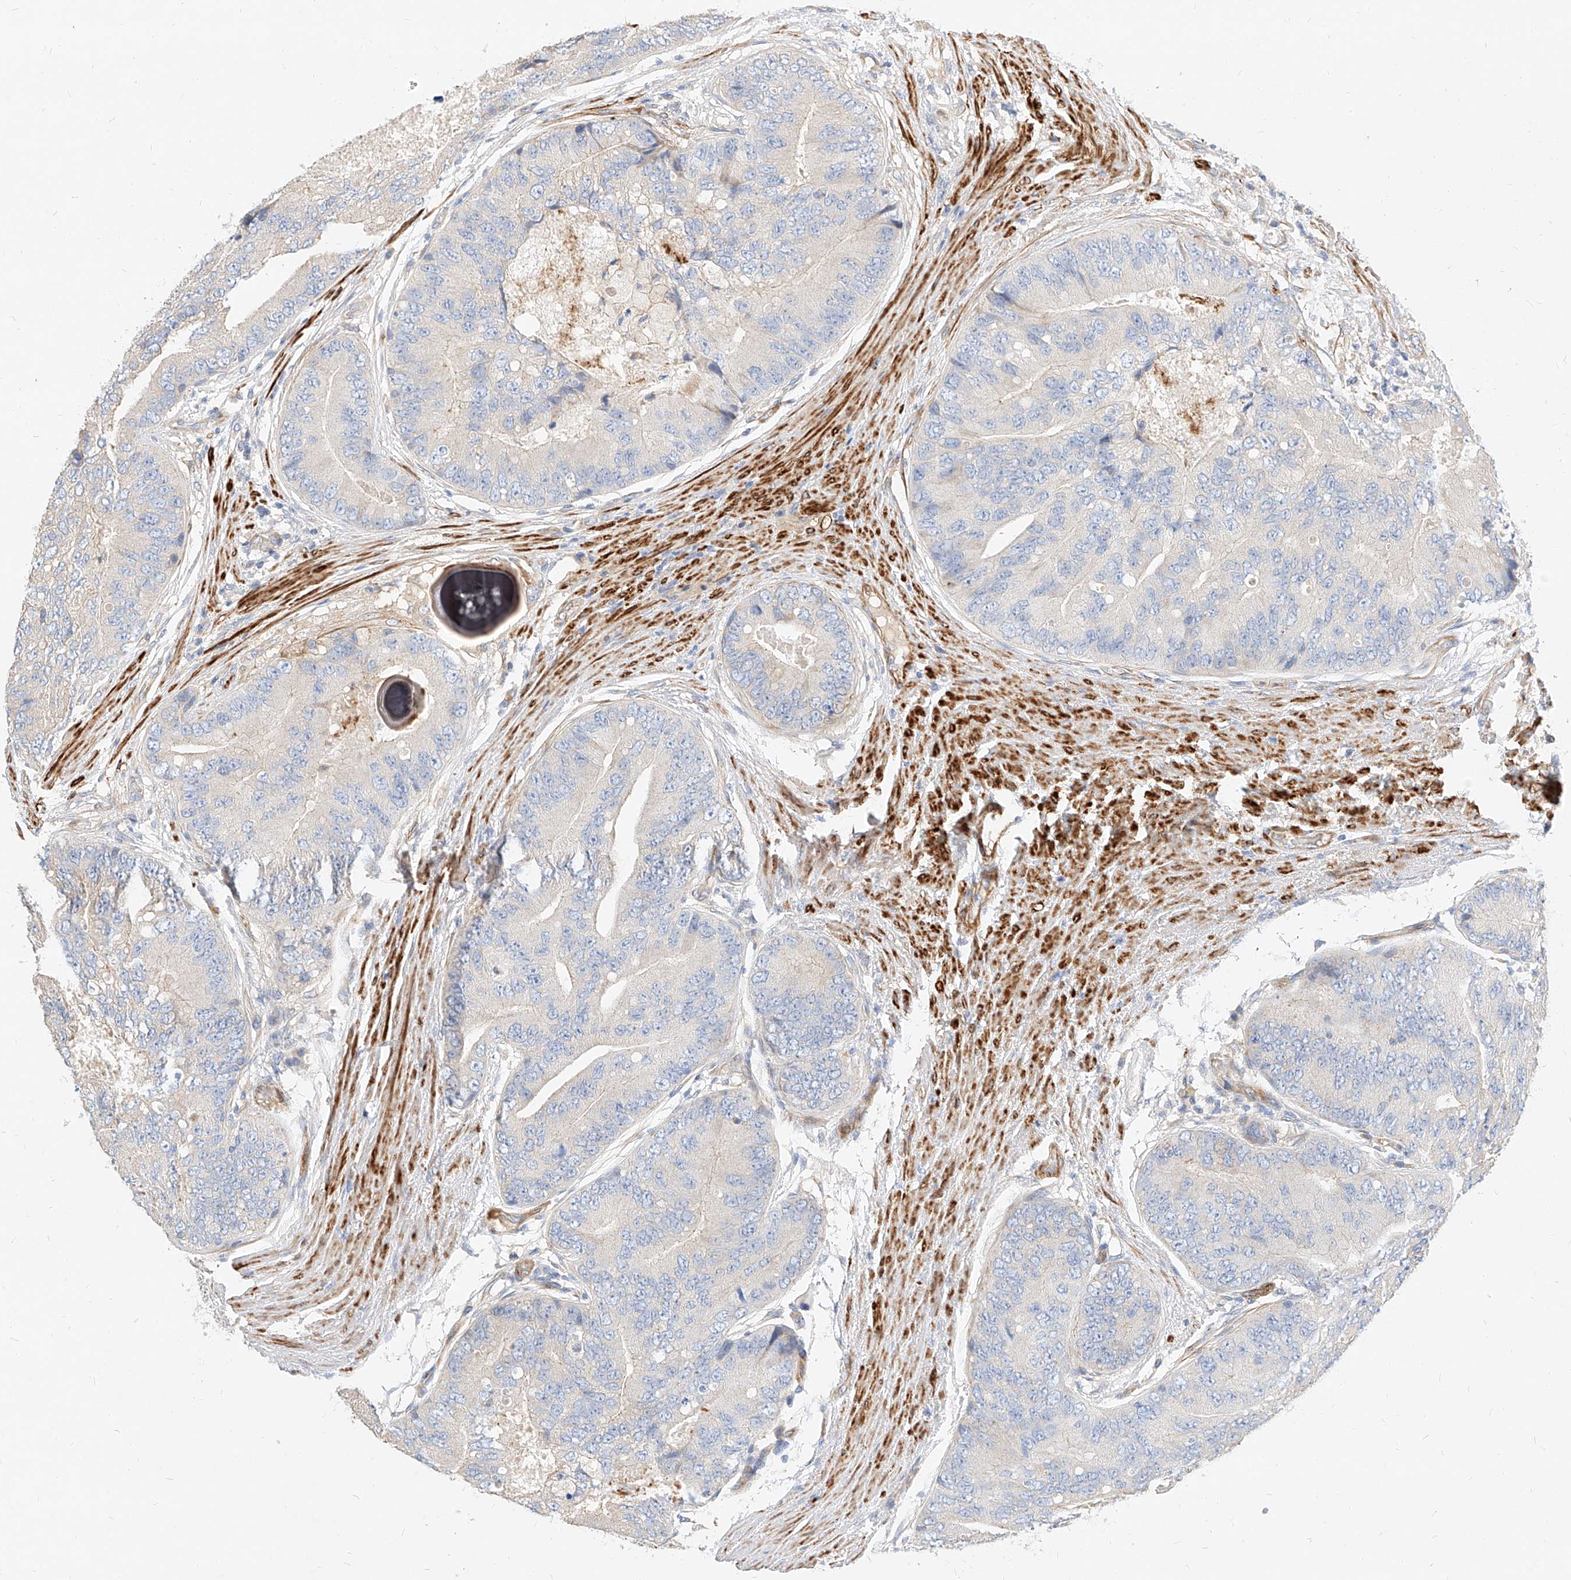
{"staining": {"intensity": "negative", "quantity": "none", "location": "none"}, "tissue": "prostate cancer", "cell_type": "Tumor cells", "image_type": "cancer", "snomed": [{"axis": "morphology", "description": "Adenocarcinoma, High grade"}, {"axis": "topography", "description": "Prostate"}], "caption": "The image displays no staining of tumor cells in adenocarcinoma (high-grade) (prostate).", "gene": "KCNH5", "patient": {"sex": "male", "age": 70}}